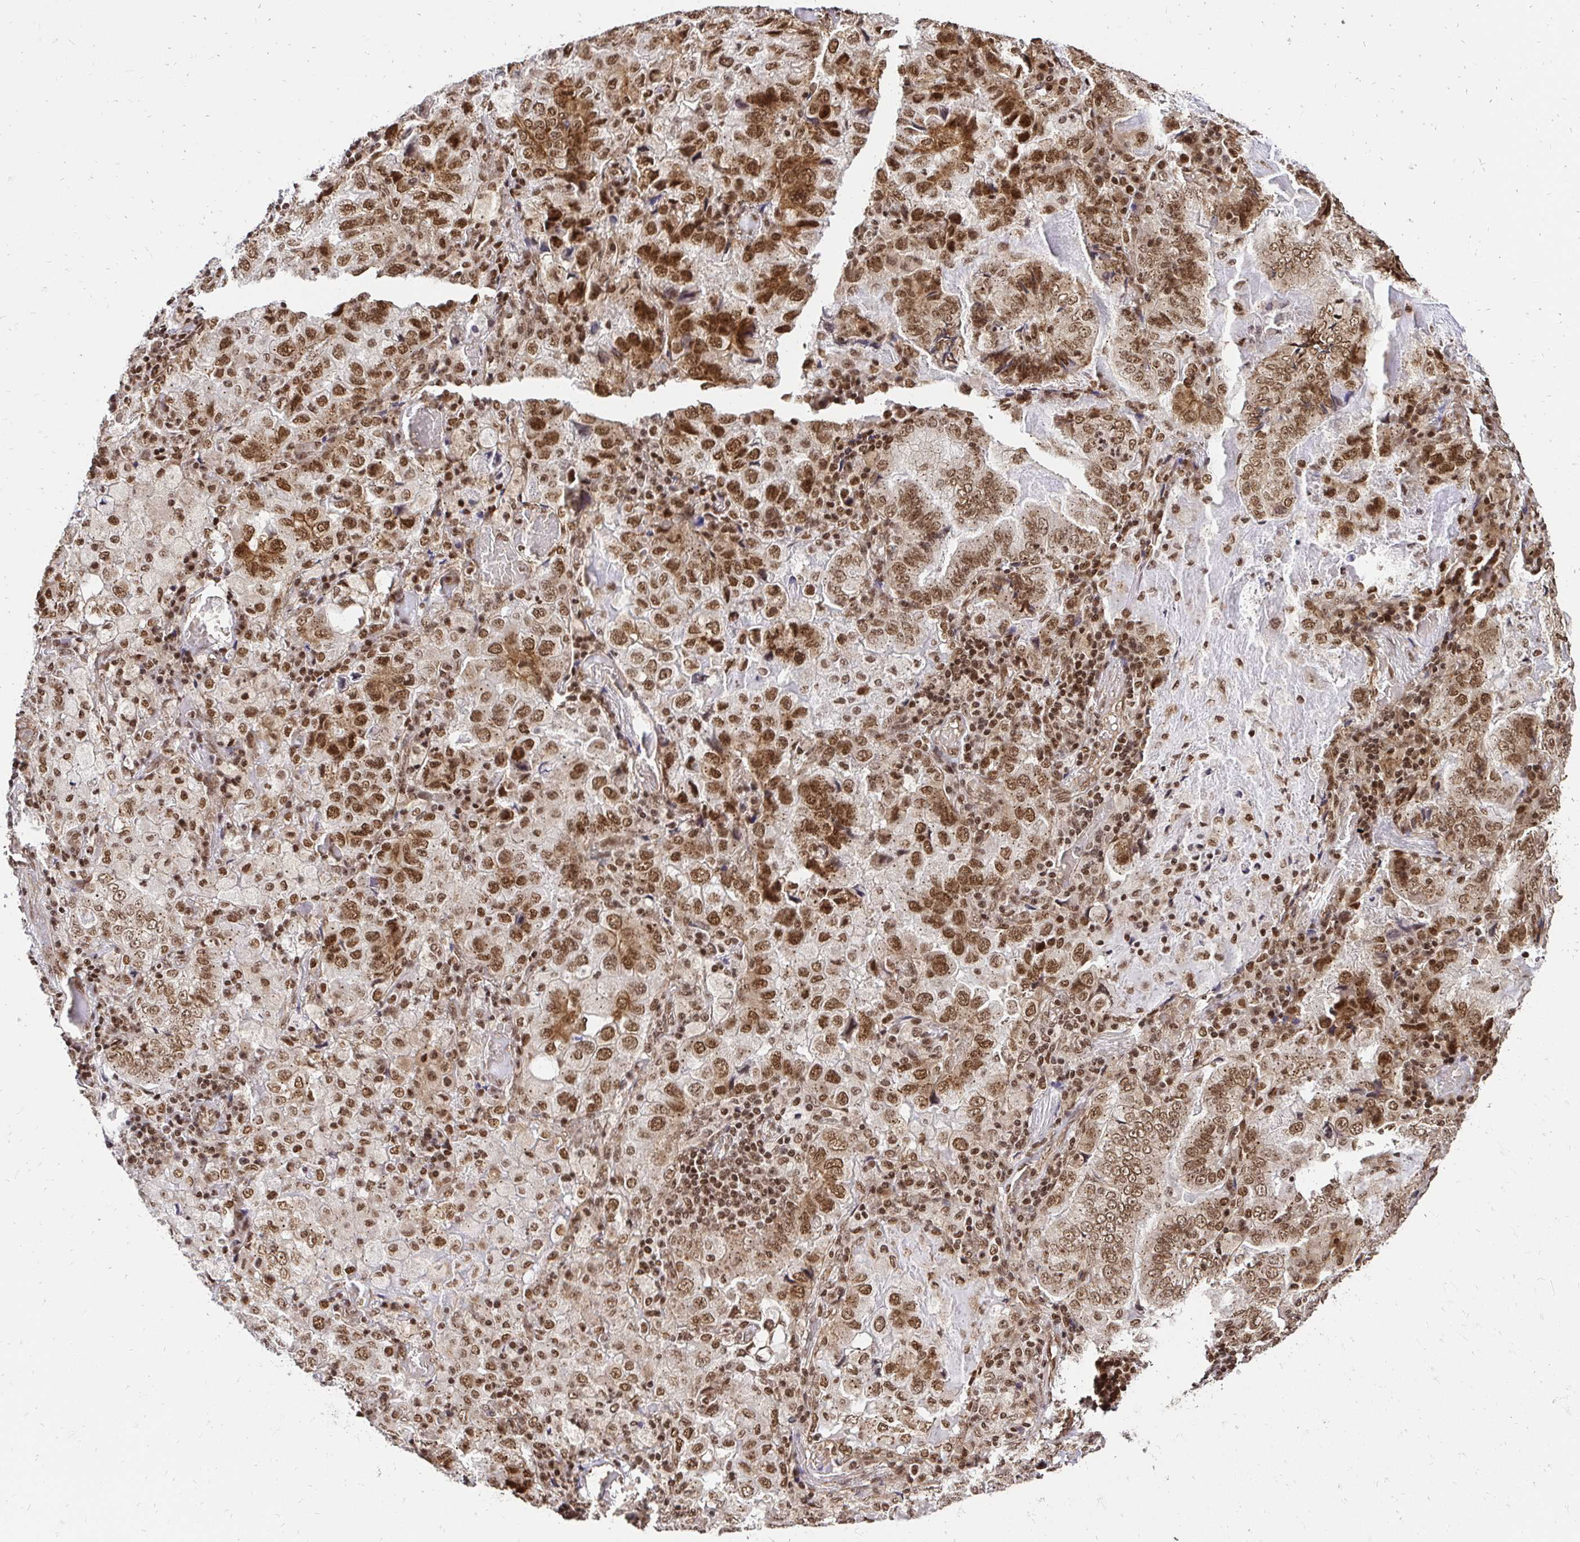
{"staining": {"intensity": "moderate", "quantity": ">75%", "location": "cytoplasmic/membranous,nuclear"}, "tissue": "lung cancer", "cell_type": "Tumor cells", "image_type": "cancer", "snomed": [{"axis": "morphology", "description": "Aneuploidy"}, {"axis": "morphology", "description": "Adenocarcinoma, NOS"}, {"axis": "morphology", "description": "Adenocarcinoma, metastatic, NOS"}, {"axis": "topography", "description": "Lymph node"}, {"axis": "topography", "description": "Lung"}], "caption": "Immunohistochemical staining of human lung adenocarcinoma exhibits medium levels of moderate cytoplasmic/membranous and nuclear positivity in approximately >75% of tumor cells.", "gene": "GLYR1", "patient": {"sex": "female", "age": 48}}